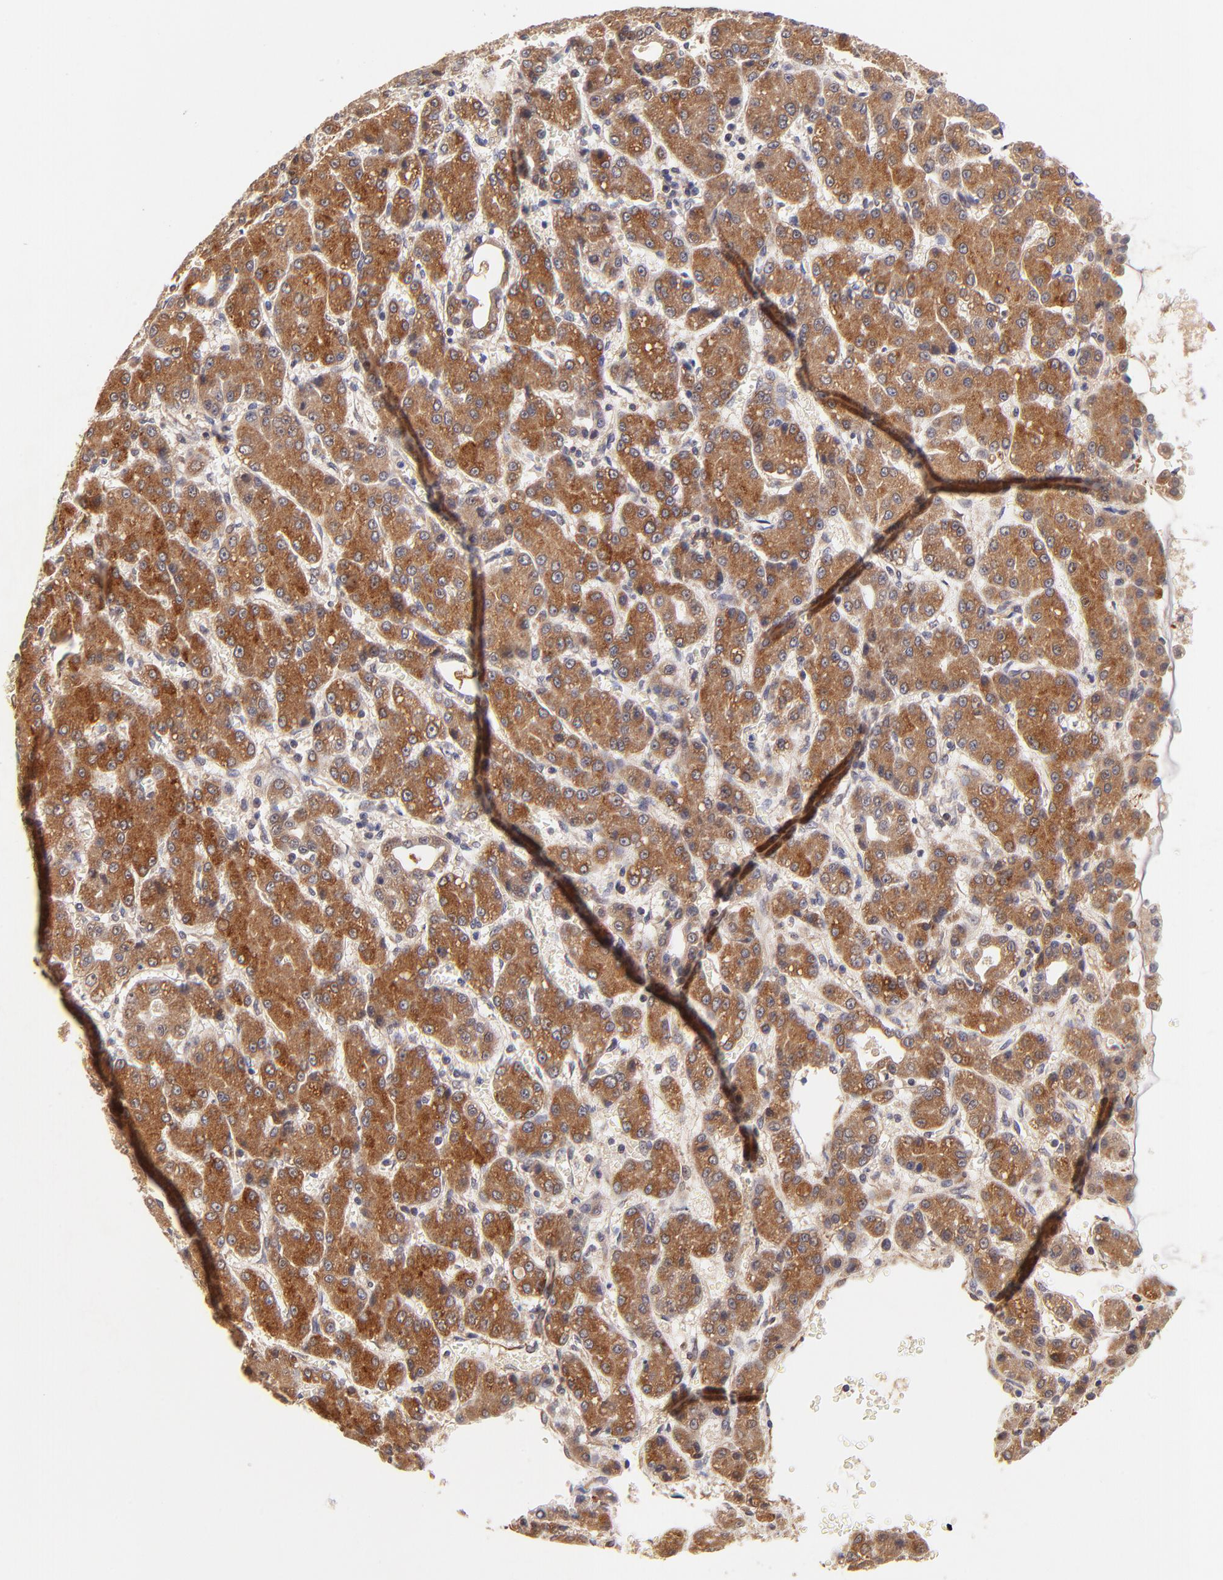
{"staining": {"intensity": "moderate", "quantity": ">75%", "location": "cytoplasmic/membranous"}, "tissue": "liver cancer", "cell_type": "Tumor cells", "image_type": "cancer", "snomed": [{"axis": "morphology", "description": "Carcinoma, Hepatocellular, NOS"}, {"axis": "topography", "description": "Liver"}], "caption": "Human liver hepatocellular carcinoma stained for a protein (brown) displays moderate cytoplasmic/membranous positive expression in approximately >75% of tumor cells.", "gene": "TNFAIP3", "patient": {"sex": "male", "age": 69}}